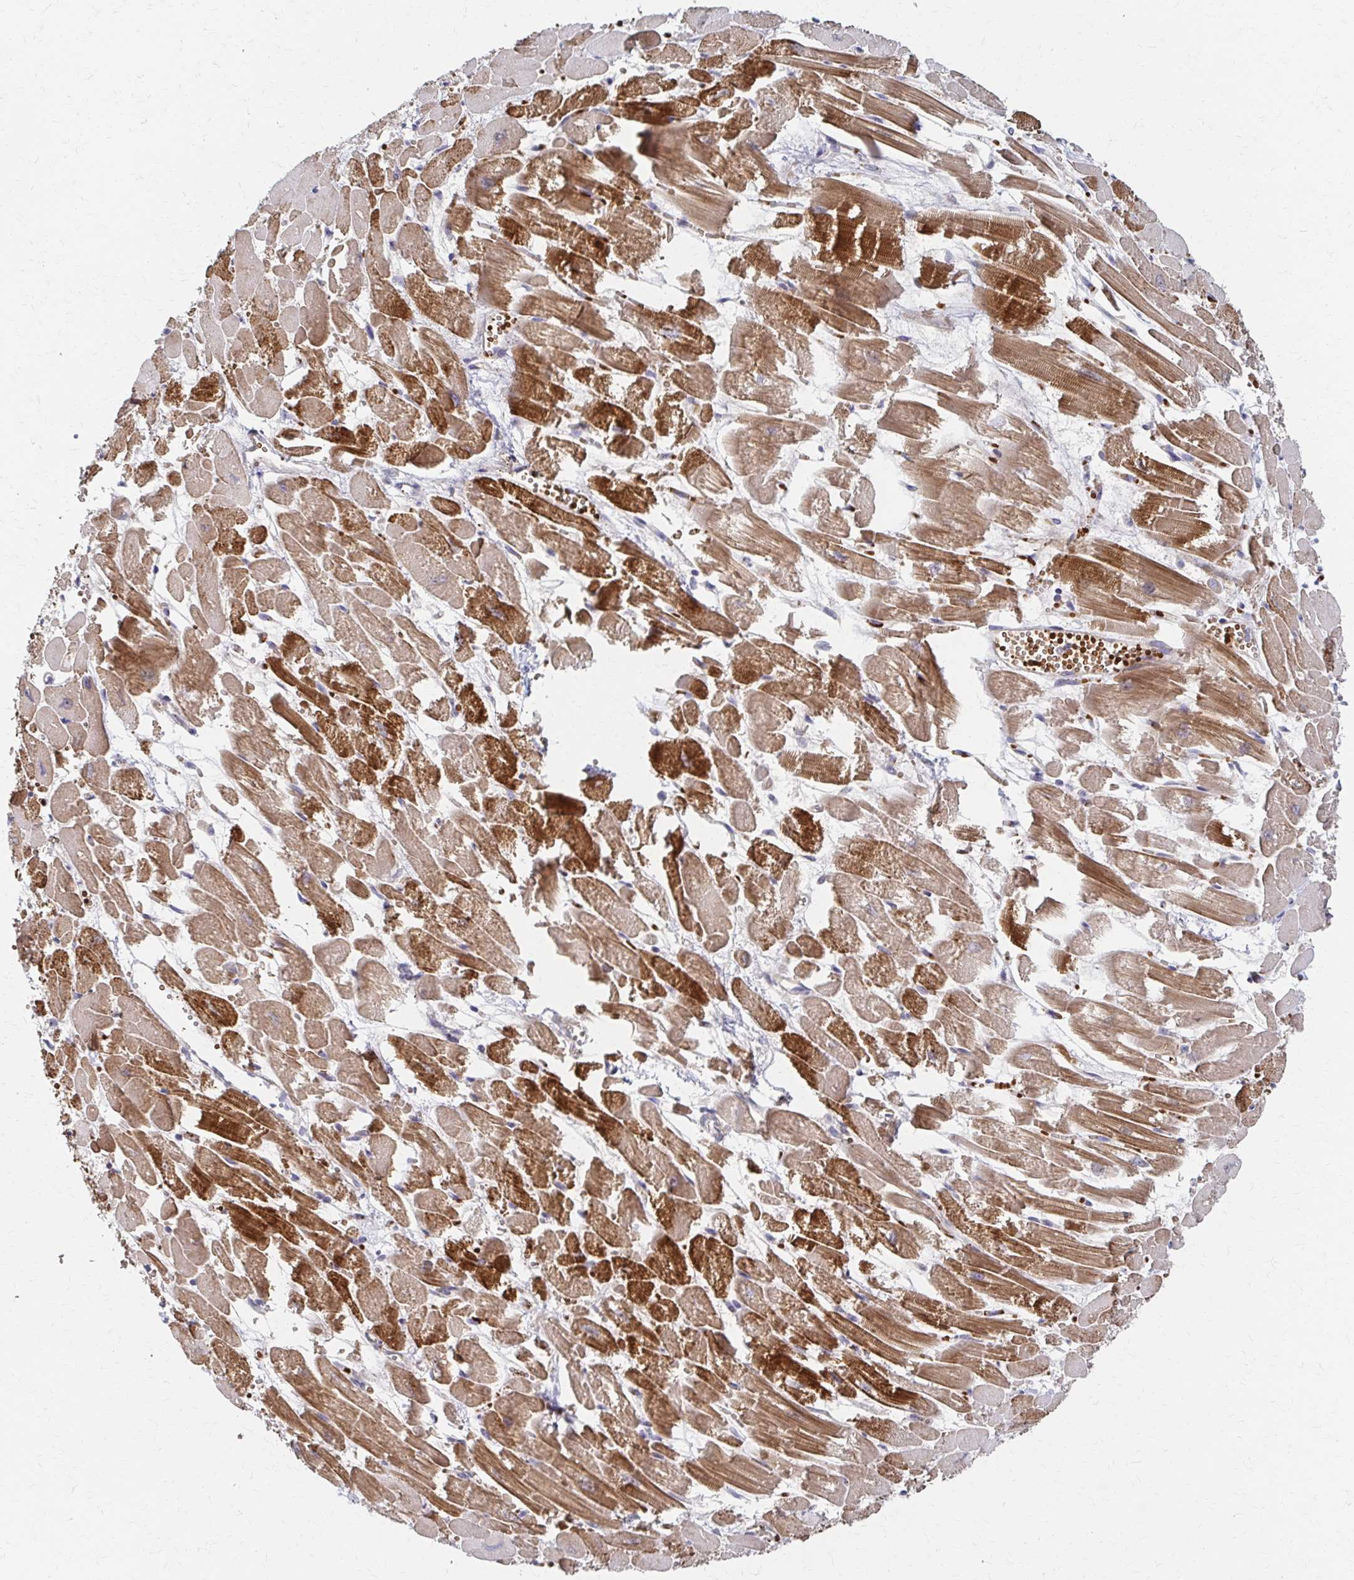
{"staining": {"intensity": "strong", "quantity": ">75%", "location": "cytoplasmic/membranous"}, "tissue": "heart muscle", "cell_type": "Cardiomyocytes", "image_type": "normal", "snomed": [{"axis": "morphology", "description": "Normal tissue, NOS"}, {"axis": "topography", "description": "Heart"}], "caption": "Immunohistochemical staining of normal human heart muscle reveals >75% levels of strong cytoplasmic/membranous protein expression in approximately >75% of cardiomyocytes. The staining is performed using DAB (3,3'-diaminobenzidine) brown chromogen to label protein expression. The nuclei are counter-stained blue using hematoxylin.", "gene": "SKA2", "patient": {"sex": "female", "age": 52}}